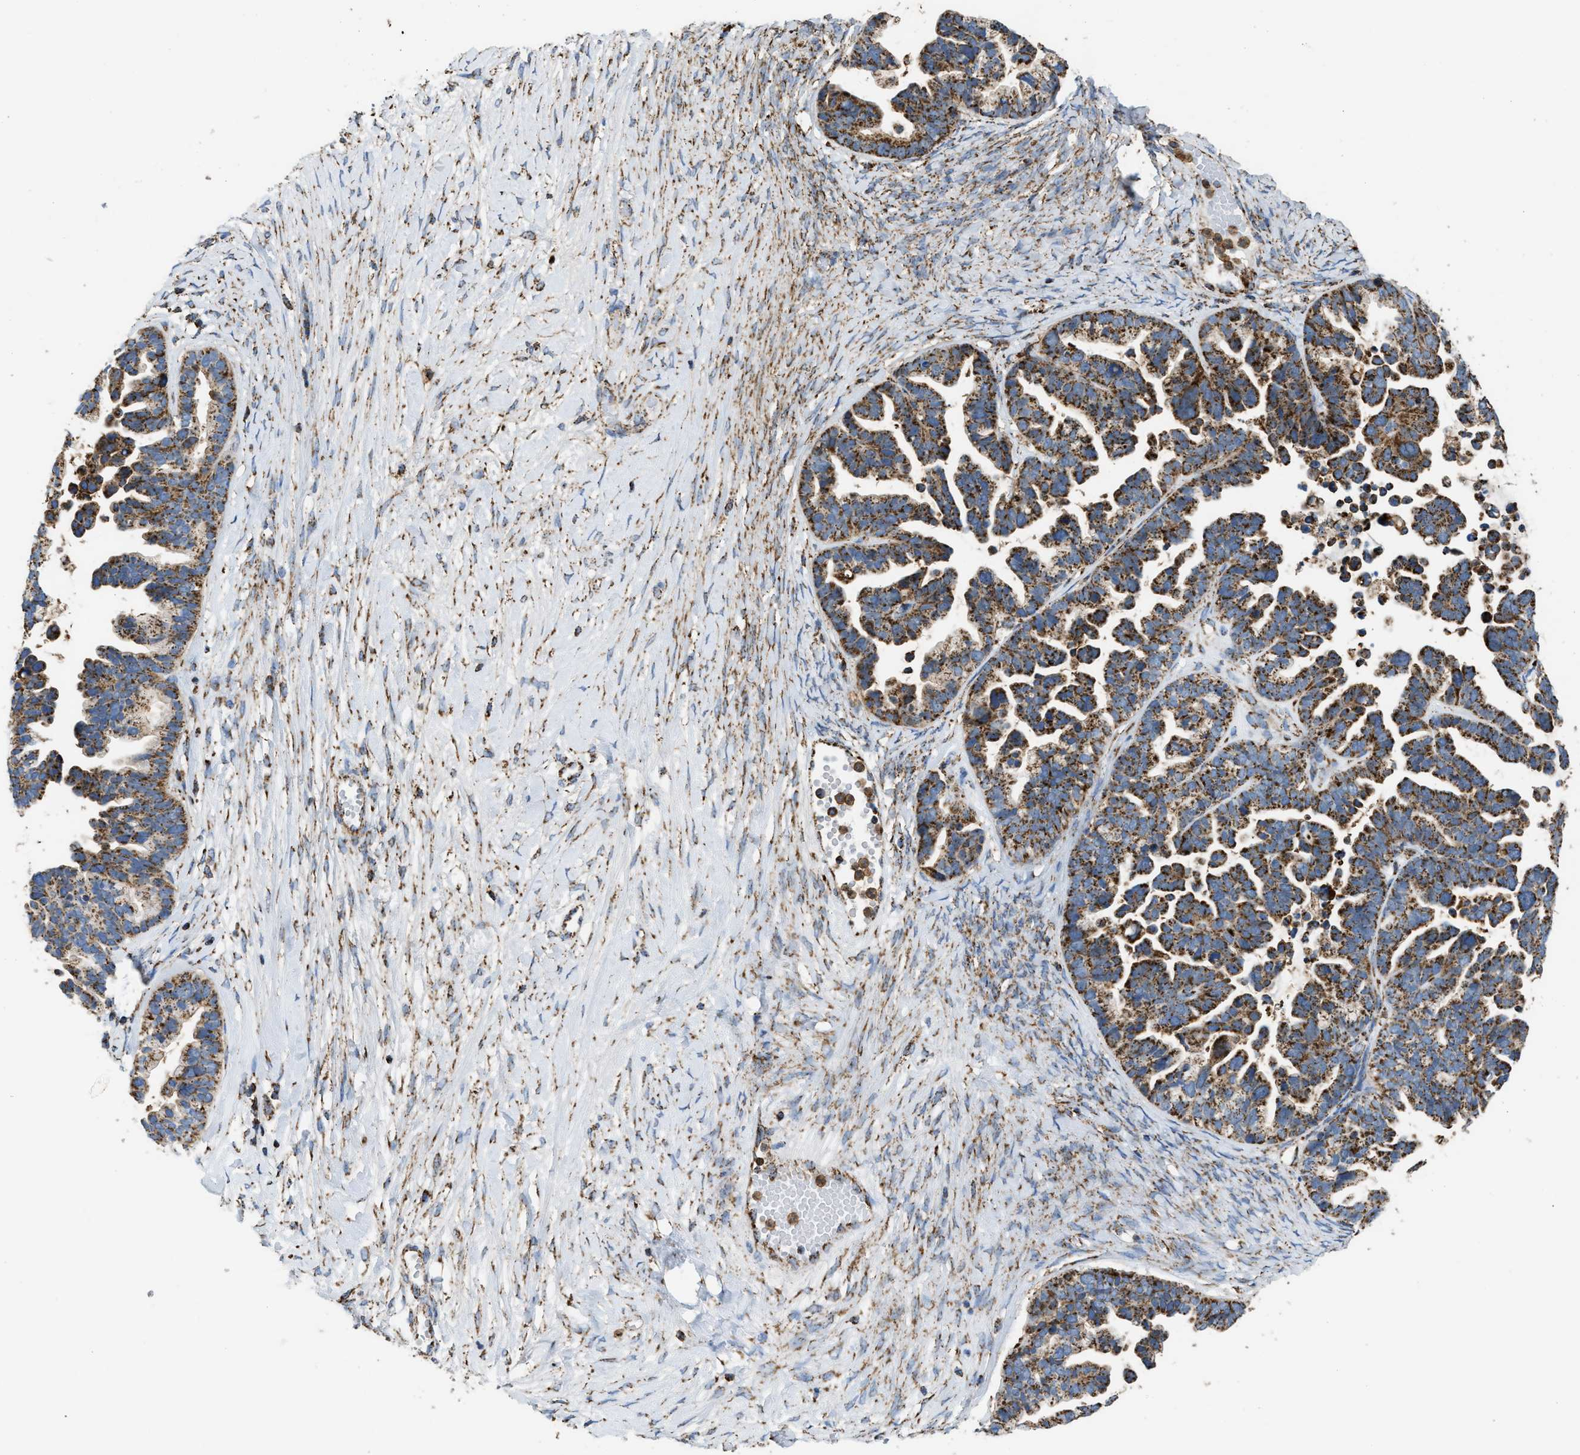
{"staining": {"intensity": "strong", "quantity": "25%-75%", "location": "cytoplasmic/membranous"}, "tissue": "ovarian cancer", "cell_type": "Tumor cells", "image_type": "cancer", "snomed": [{"axis": "morphology", "description": "Cystadenocarcinoma, serous, NOS"}, {"axis": "topography", "description": "Ovary"}], "caption": "Ovarian cancer tissue displays strong cytoplasmic/membranous expression in about 25%-75% of tumor cells", "gene": "ECHS1", "patient": {"sex": "female", "age": 56}}